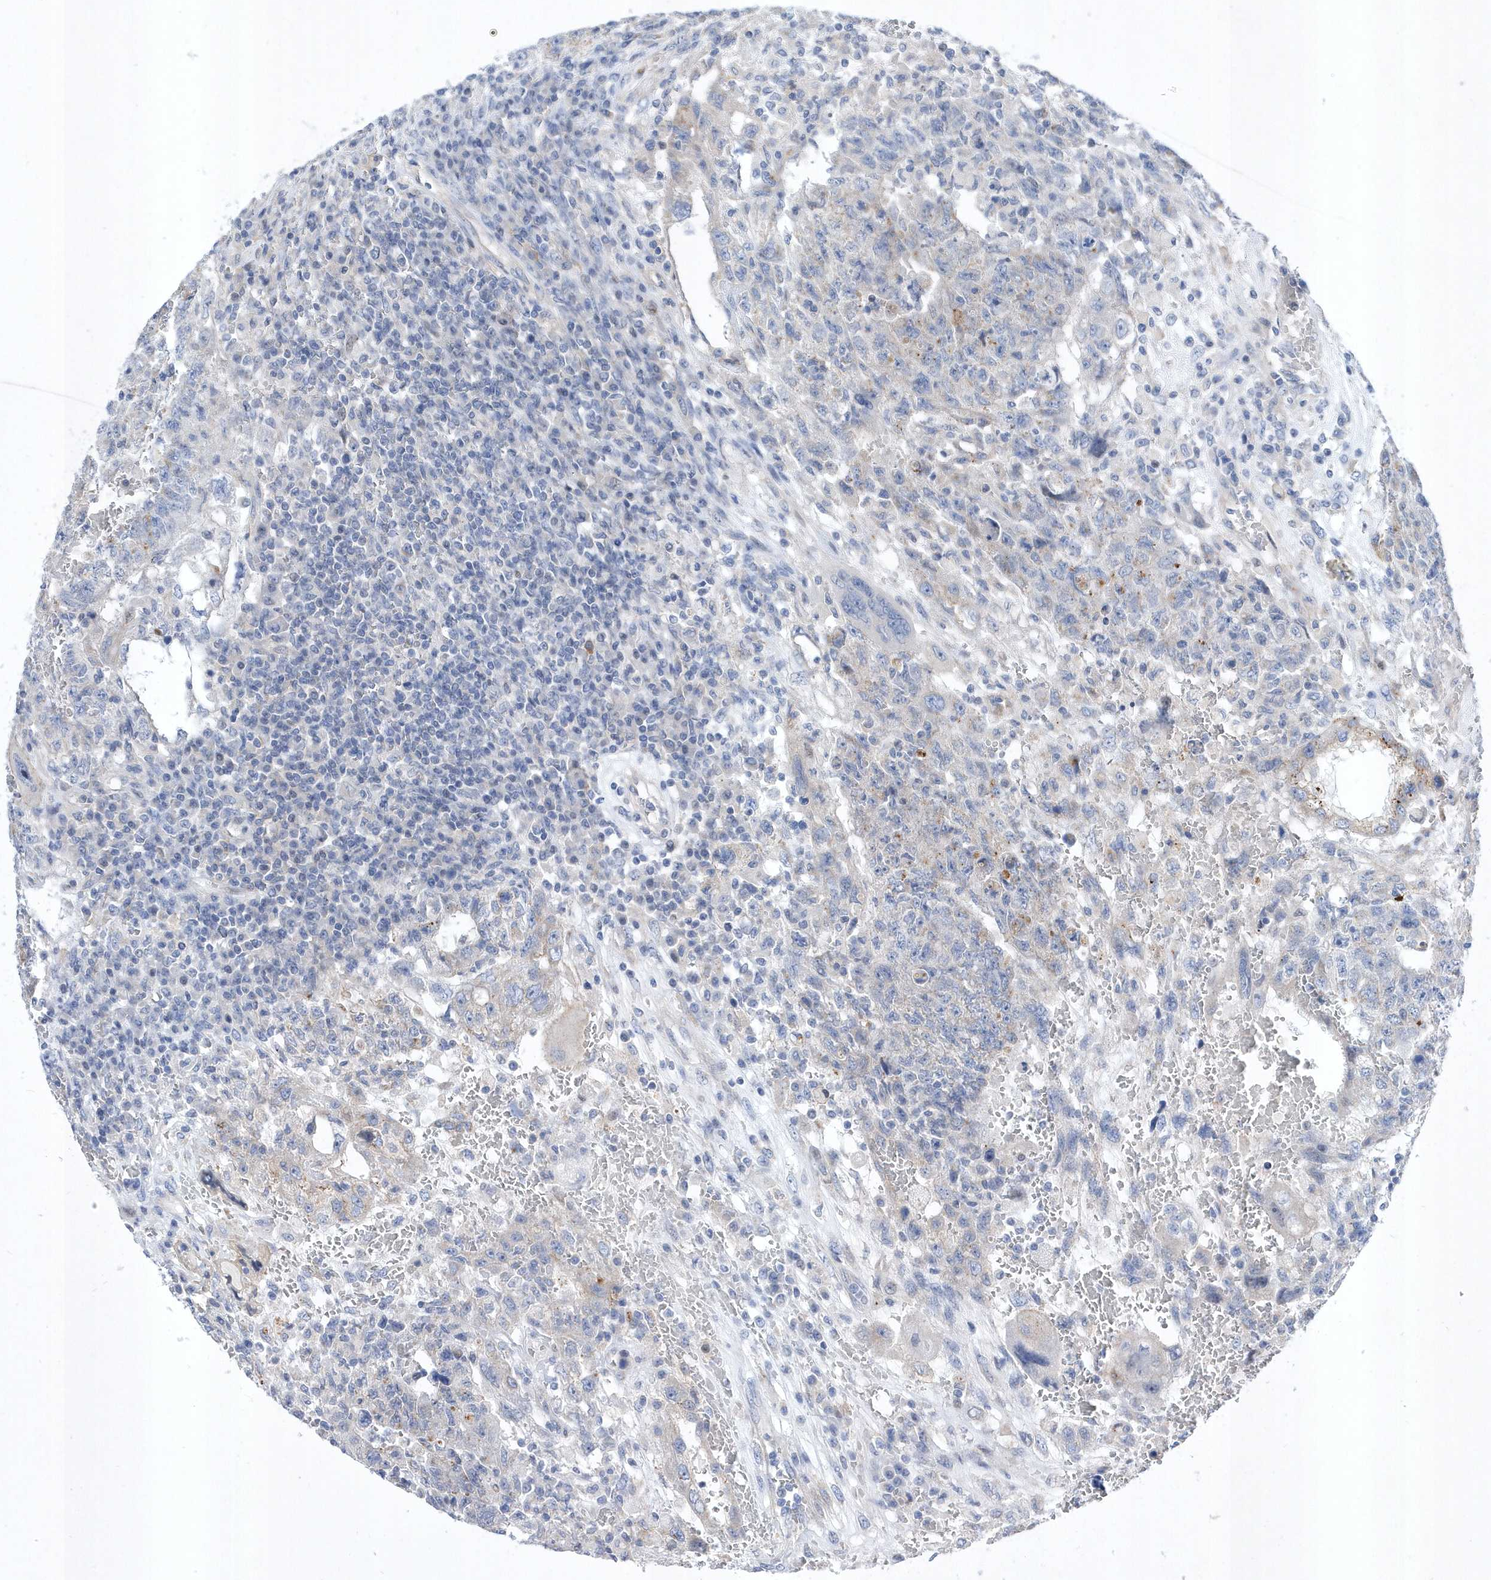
{"staining": {"intensity": "negative", "quantity": "none", "location": "none"}, "tissue": "testis cancer", "cell_type": "Tumor cells", "image_type": "cancer", "snomed": [{"axis": "morphology", "description": "Carcinoma, Embryonal, NOS"}, {"axis": "topography", "description": "Testis"}], "caption": "DAB (3,3'-diaminobenzidine) immunohistochemical staining of testis embryonal carcinoma exhibits no significant expression in tumor cells.", "gene": "LONRF2", "patient": {"sex": "male", "age": 26}}